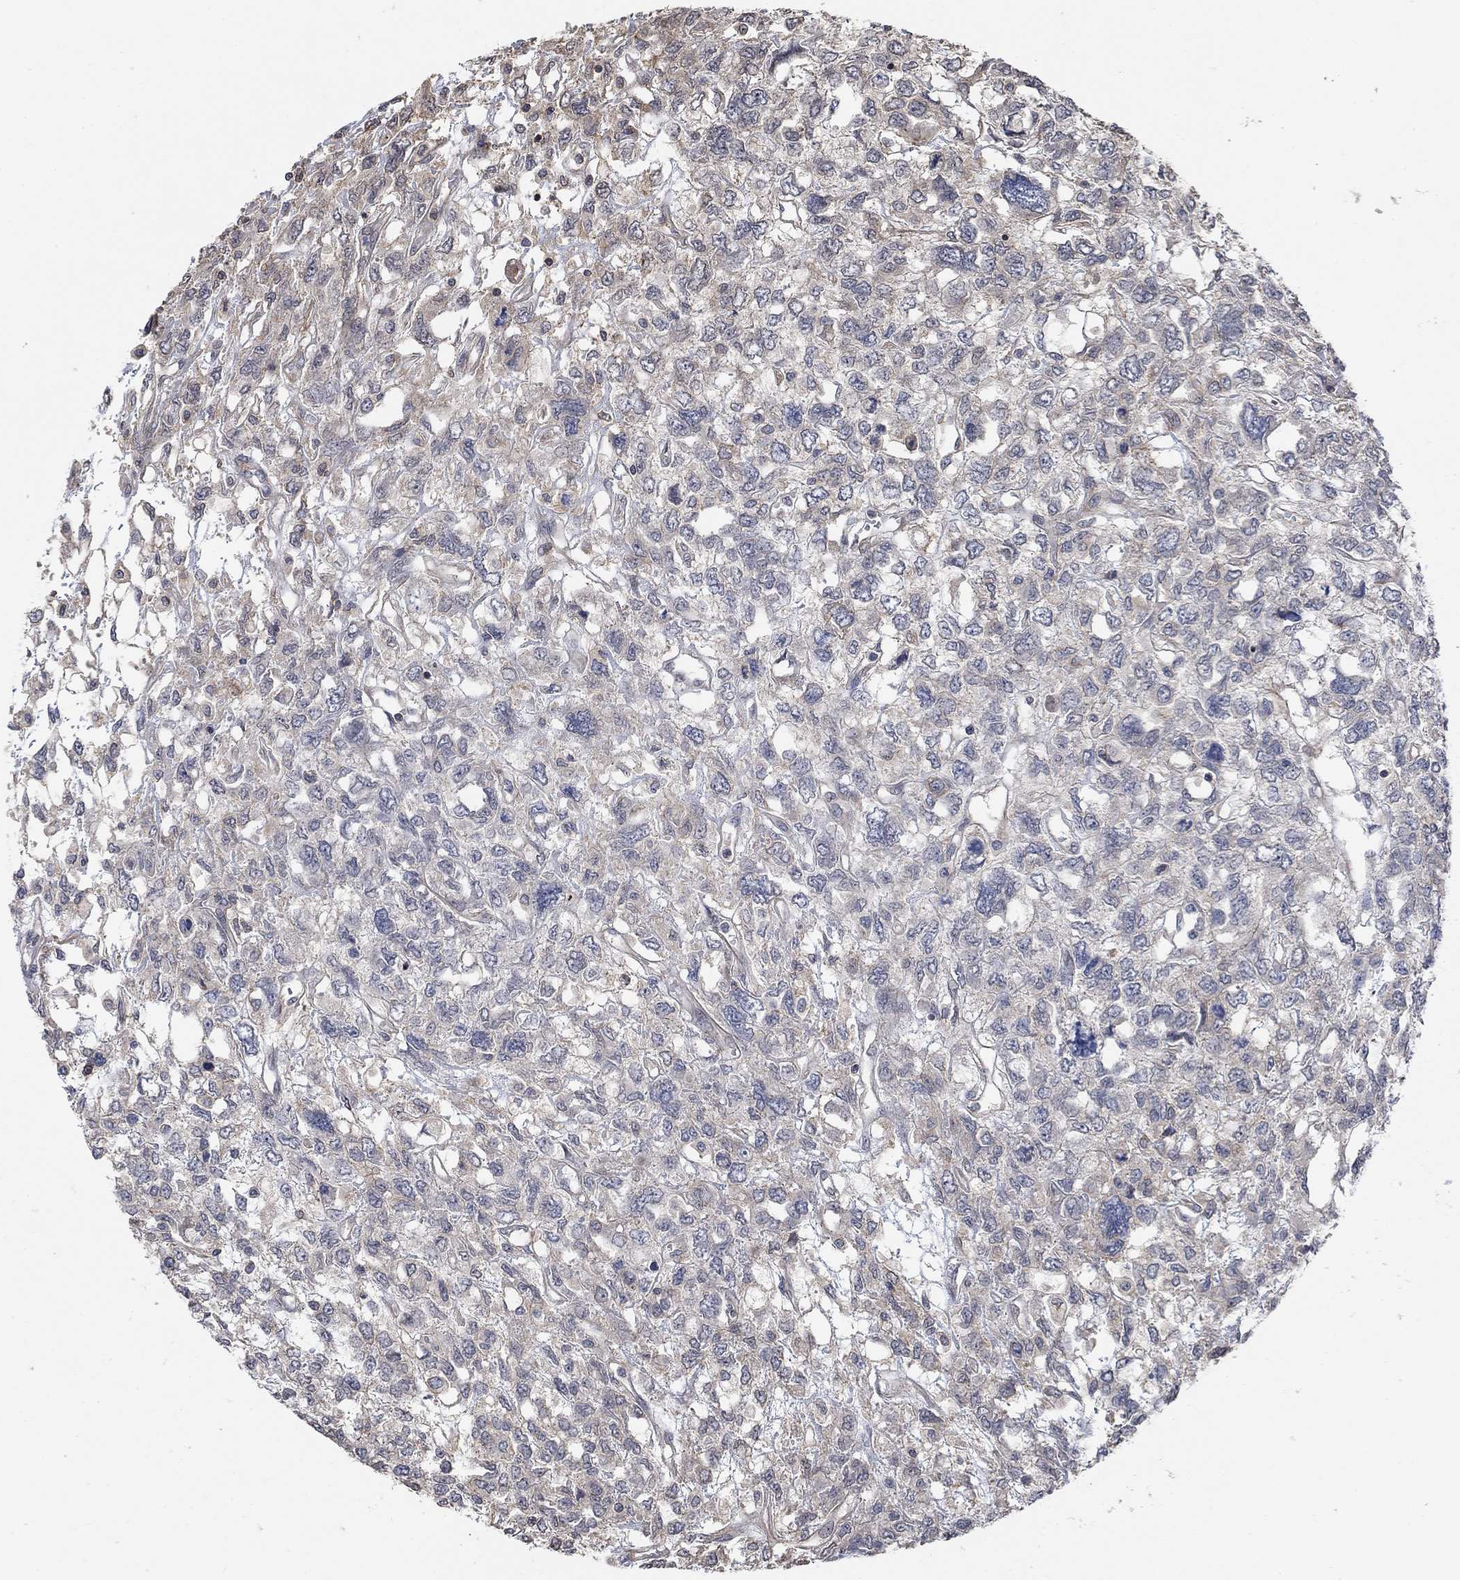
{"staining": {"intensity": "negative", "quantity": "none", "location": "none"}, "tissue": "testis cancer", "cell_type": "Tumor cells", "image_type": "cancer", "snomed": [{"axis": "morphology", "description": "Seminoma, NOS"}, {"axis": "topography", "description": "Testis"}], "caption": "Tumor cells show no significant expression in seminoma (testis).", "gene": "UNC5B", "patient": {"sex": "male", "age": 52}}